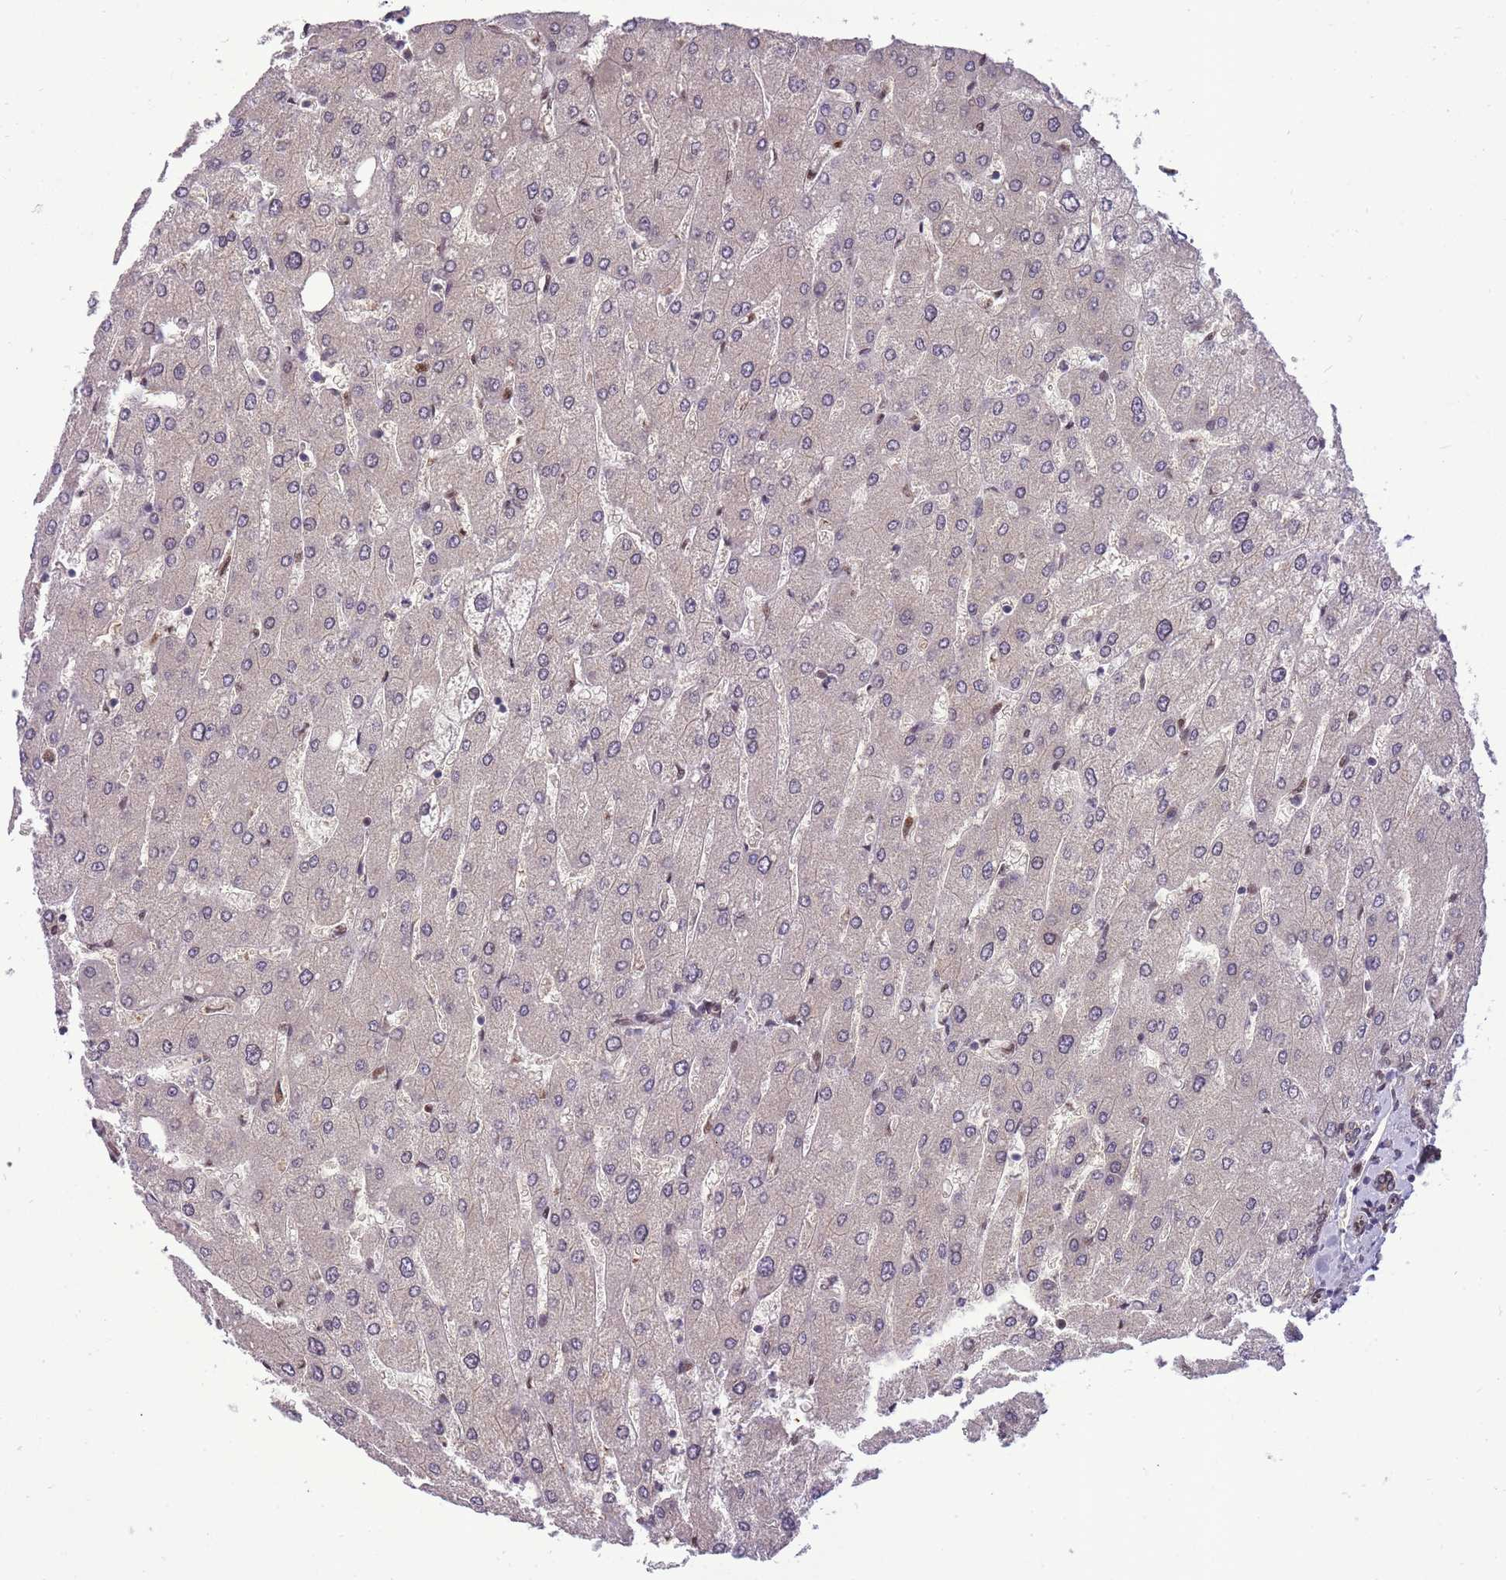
{"staining": {"intensity": "weak", "quantity": ">75%", "location": "cytoplasmic/membranous"}, "tissue": "liver", "cell_type": "Cholangiocytes", "image_type": "normal", "snomed": [{"axis": "morphology", "description": "Normal tissue, NOS"}, {"axis": "topography", "description": "Liver"}], "caption": "Cholangiocytes display weak cytoplasmic/membranous positivity in about >75% of cells in normal liver.", "gene": "CDIP1", "patient": {"sex": "male", "age": 55}}